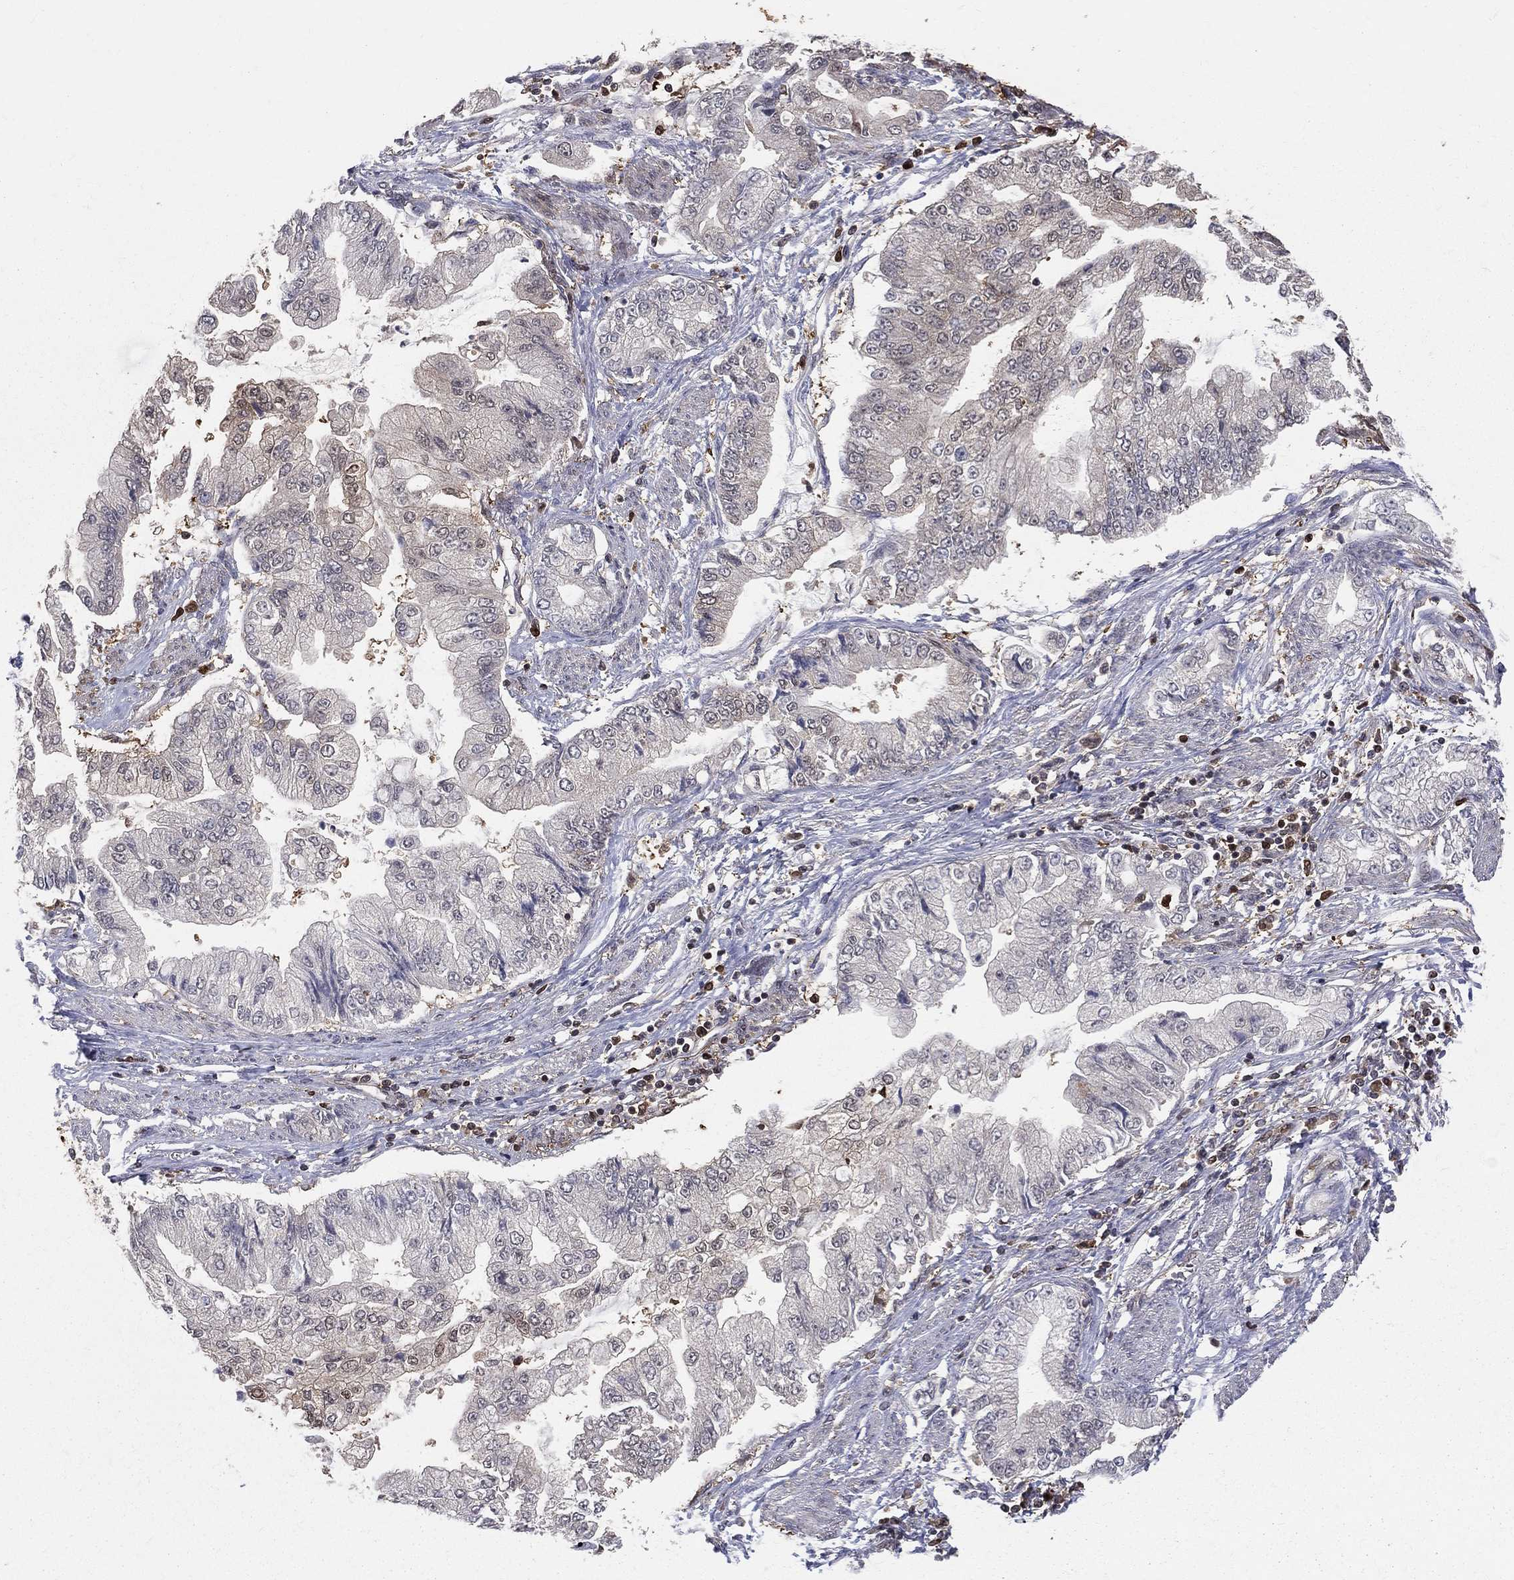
{"staining": {"intensity": "negative", "quantity": "none", "location": "none"}, "tissue": "stomach cancer", "cell_type": "Tumor cells", "image_type": "cancer", "snomed": [{"axis": "morphology", "description": "Adenocarcinoma, NOS"}, {"axis": "topography", "description": "Stomach, upper"}], "caption": "The IHC histopathology image has no significant staining in tumor cells of stomach cancer tissue.", "gene": "ENO1", "patient": {"sex": "female", "age": 74}}